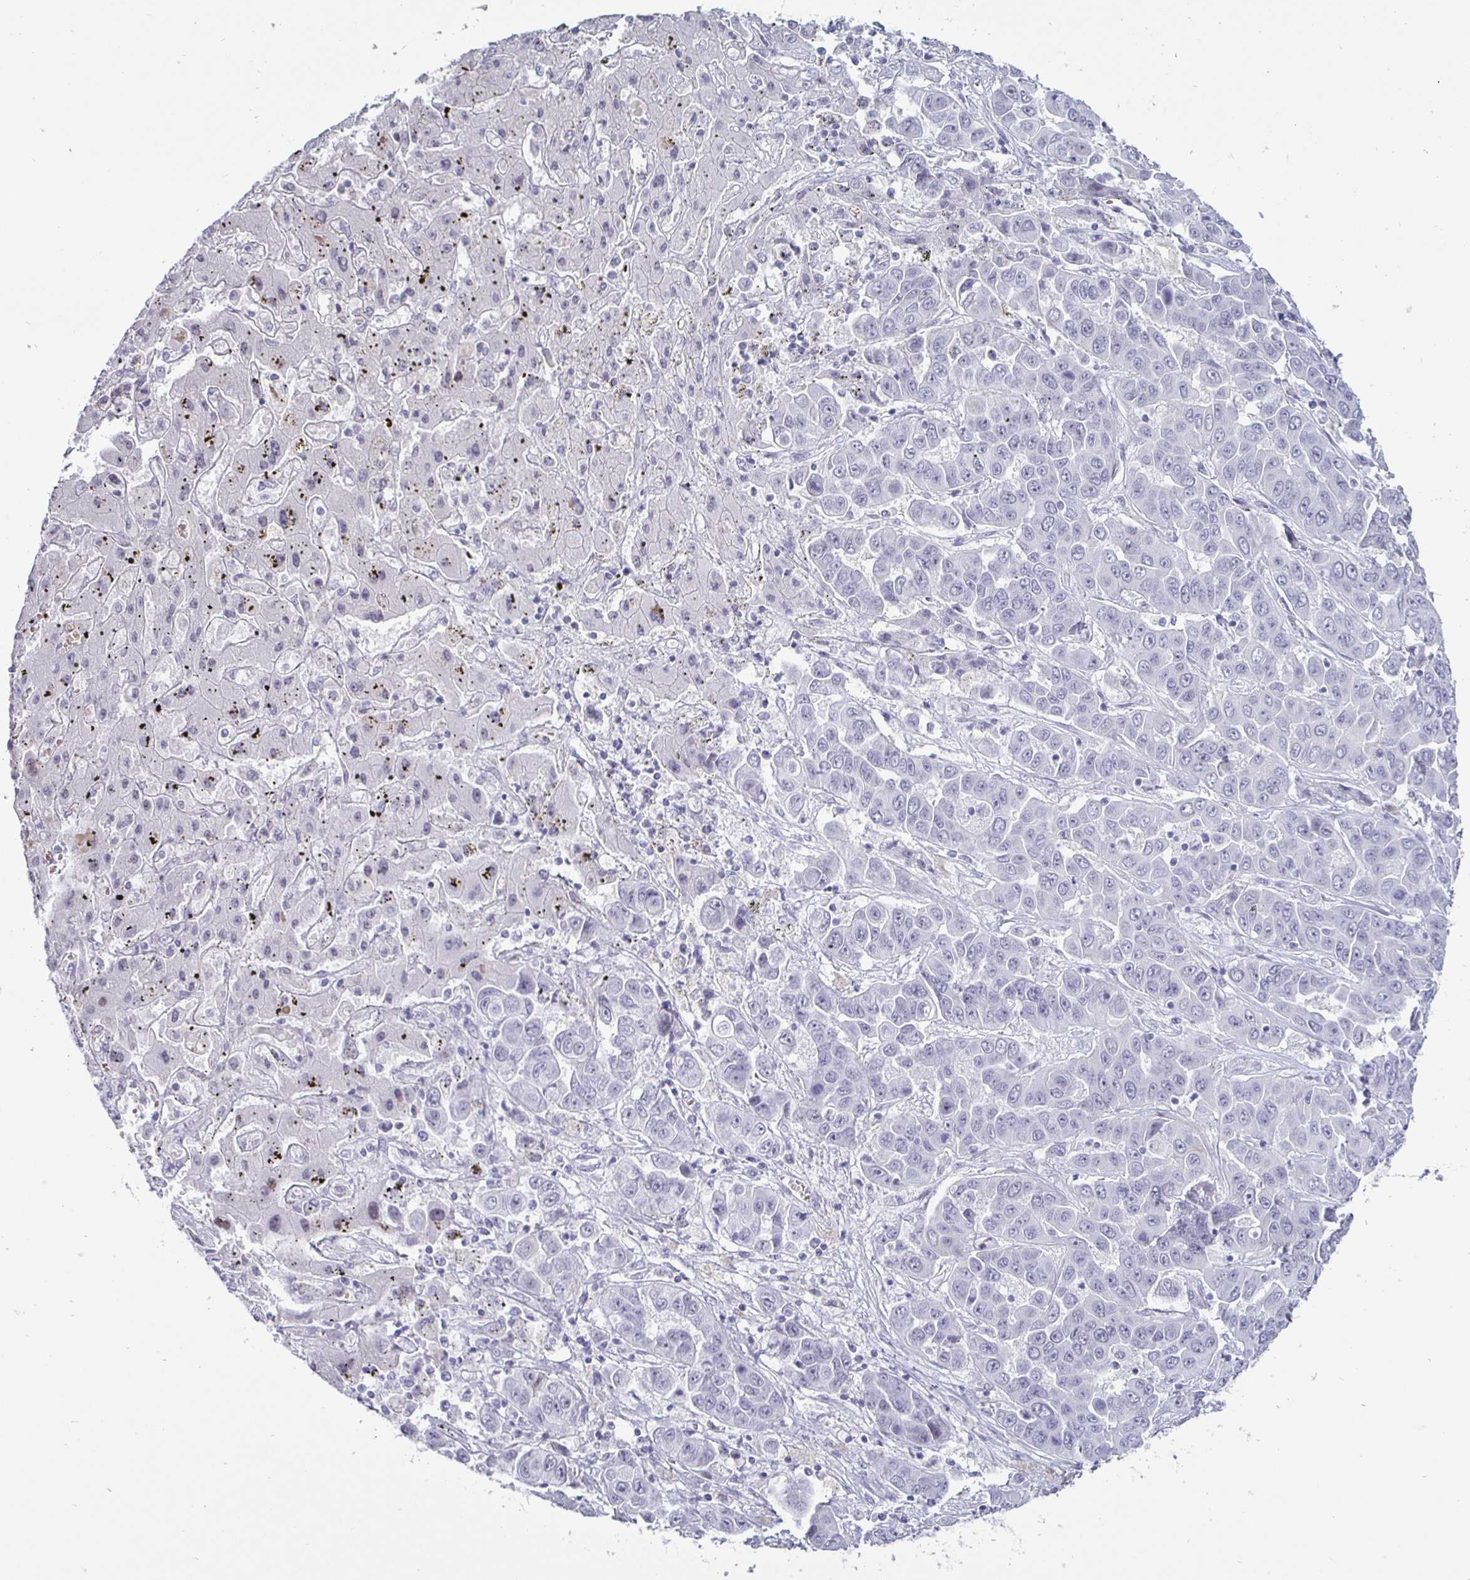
{"staining": {"intensity": "negative", "quantity": "none", "location": "none"}, "tissue": "liver cancer", "cell_type": "Tumor cells", "image_type": "cancer", "snomed": [{"axis": "morphology", "description": "Cholangiocarcinoma"}, {"axis": "topography", "description": "Liver"}], "caption": "Tumor cells are negative for protein expression in human liver cholangiocarcinoma.", "gene": "OOSP2", "patient": {"sex": "female", "age": 52}}